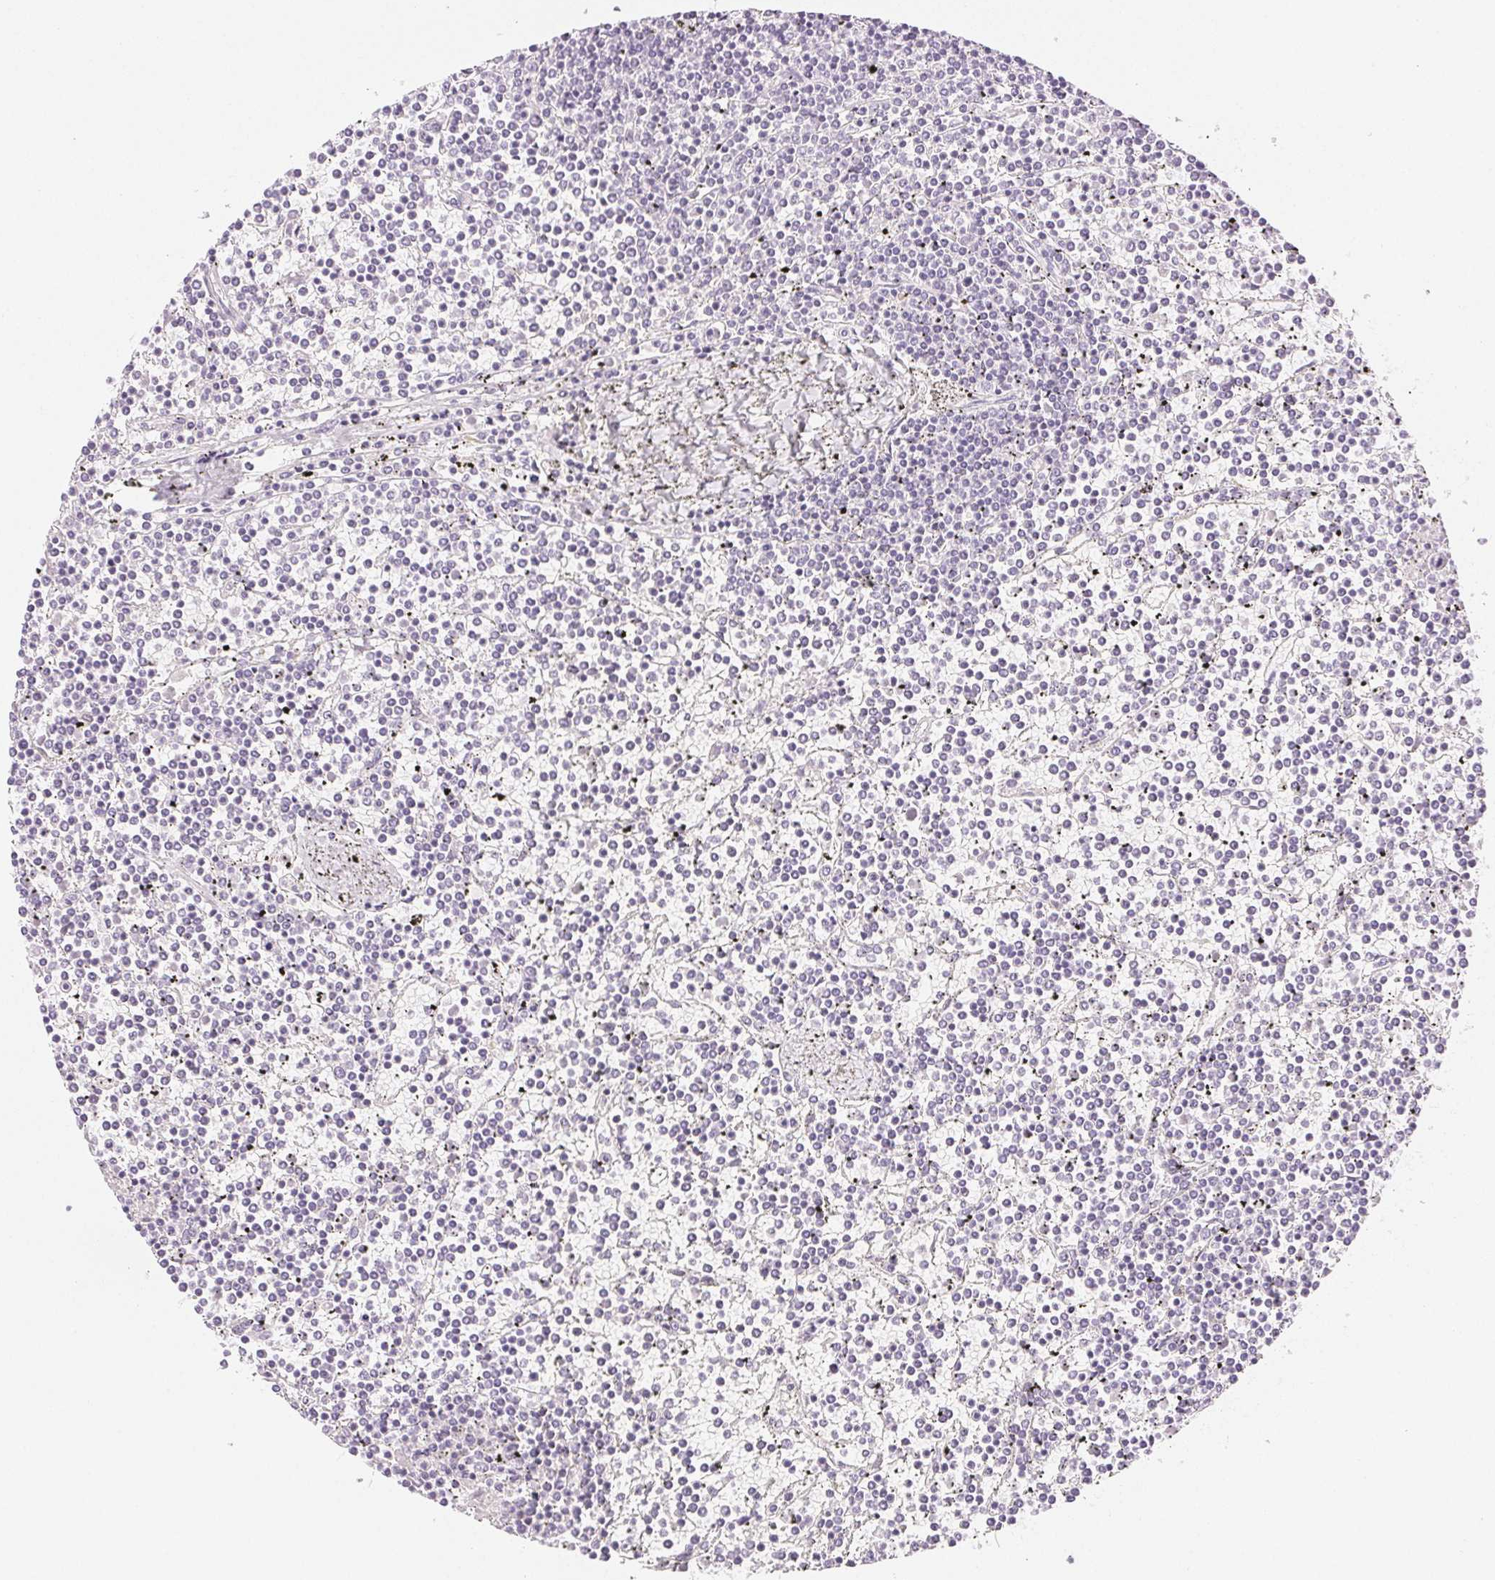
{"staining": {"intensity": "negative", "quantity": "none", "location": "none"}, "tissue": "lymphoma", "cell_type": "Tumor cells", "image_type": "cancer", "snomed": [{"axis": "morphology", "description": "Malignant lymphoma, non-Hodgkin's type, Low grade"}, {"axis": "topography", "description": "Spleen"}], "caption": "Tumor cells are negative for protein expression in human low-grade malignant lymphoma, non-Hodgkin's type.", "gene": "SLC5A2", "patient": {"sex": "female", "age": 19}}